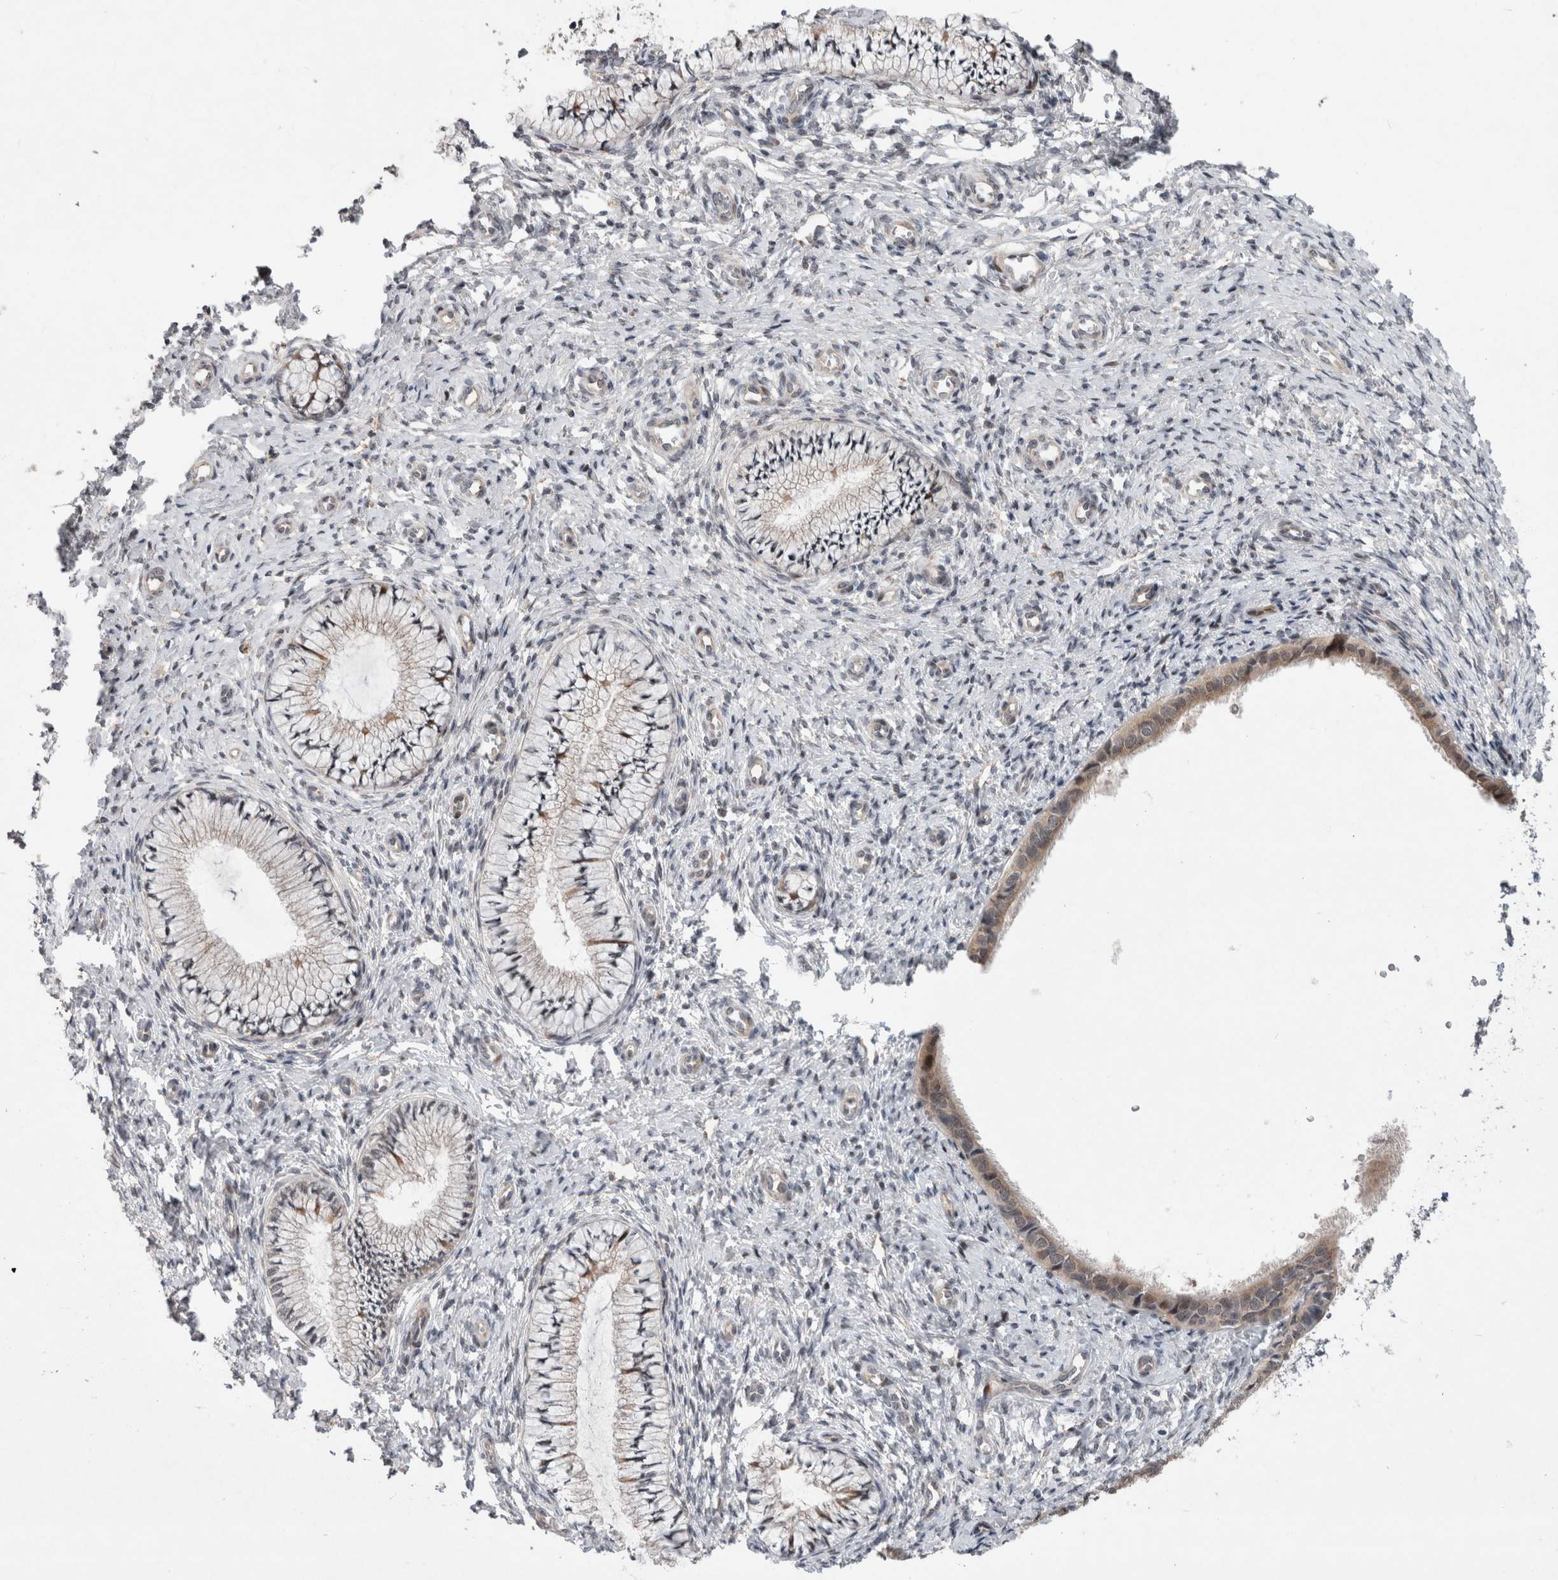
{"staining": {"intensity": "weak", "quantity": "25%-75%", "location": "cytoplasmic/membranous"}, "tissue": "cervix", "cell_type": "Glandular cells", "image_type": "normal", "snomed": [{"axis": "morphology", "description": "Normal tissue, NOS"}, {"axis": "topography", "description": "Cervix"}], "caption": "Human cervix stained for a protein (brown) demonstrates weak cytoplasmic/membranous positive staining in about 25%-75% of glandular cells.", "gene": "GIMAP6", "patient": {"sex": "female", "age": 36}}